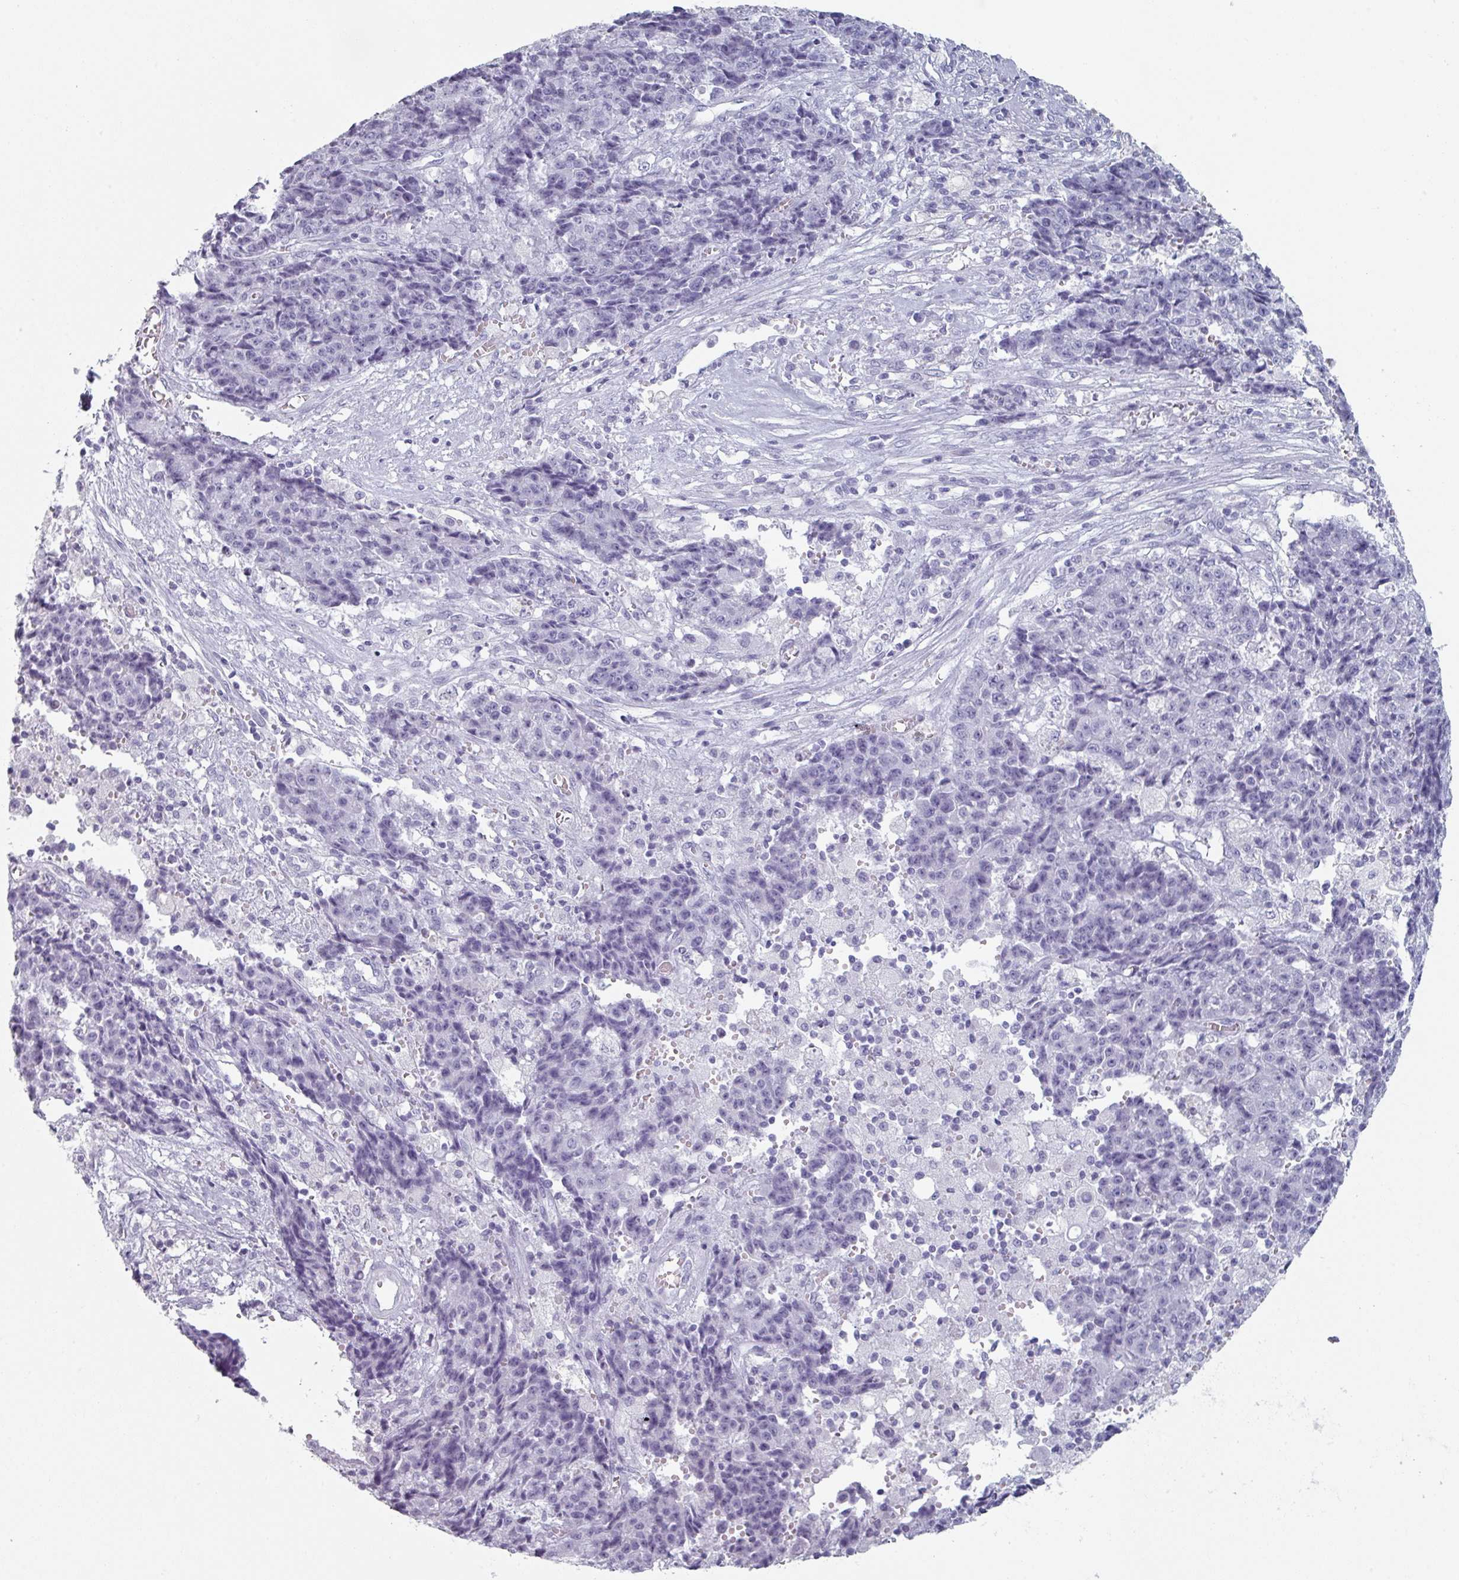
{"staining": {"intensity": "negative", "quantity": "none", "location": "none"}, "tissue": "ovarian cancer", "cell_type": "Tumor cells", "image_type": "cancer", "snomed": [{"axis": "morphology", "description": "Carcinoma, endometroid"}, {"axis": "topography", "description": "Ovary"}], "caption": "High magnification brightfield microscopy of ovarian endometroid carcinoma stained with DAB (3,3'-diaminobenzidine) (brown) and counterstained with hematoxylin (blue): tumor cells show no significant staining.", "gene": "SLC35G2", "patient": {"sex": "female", "age": 42}}